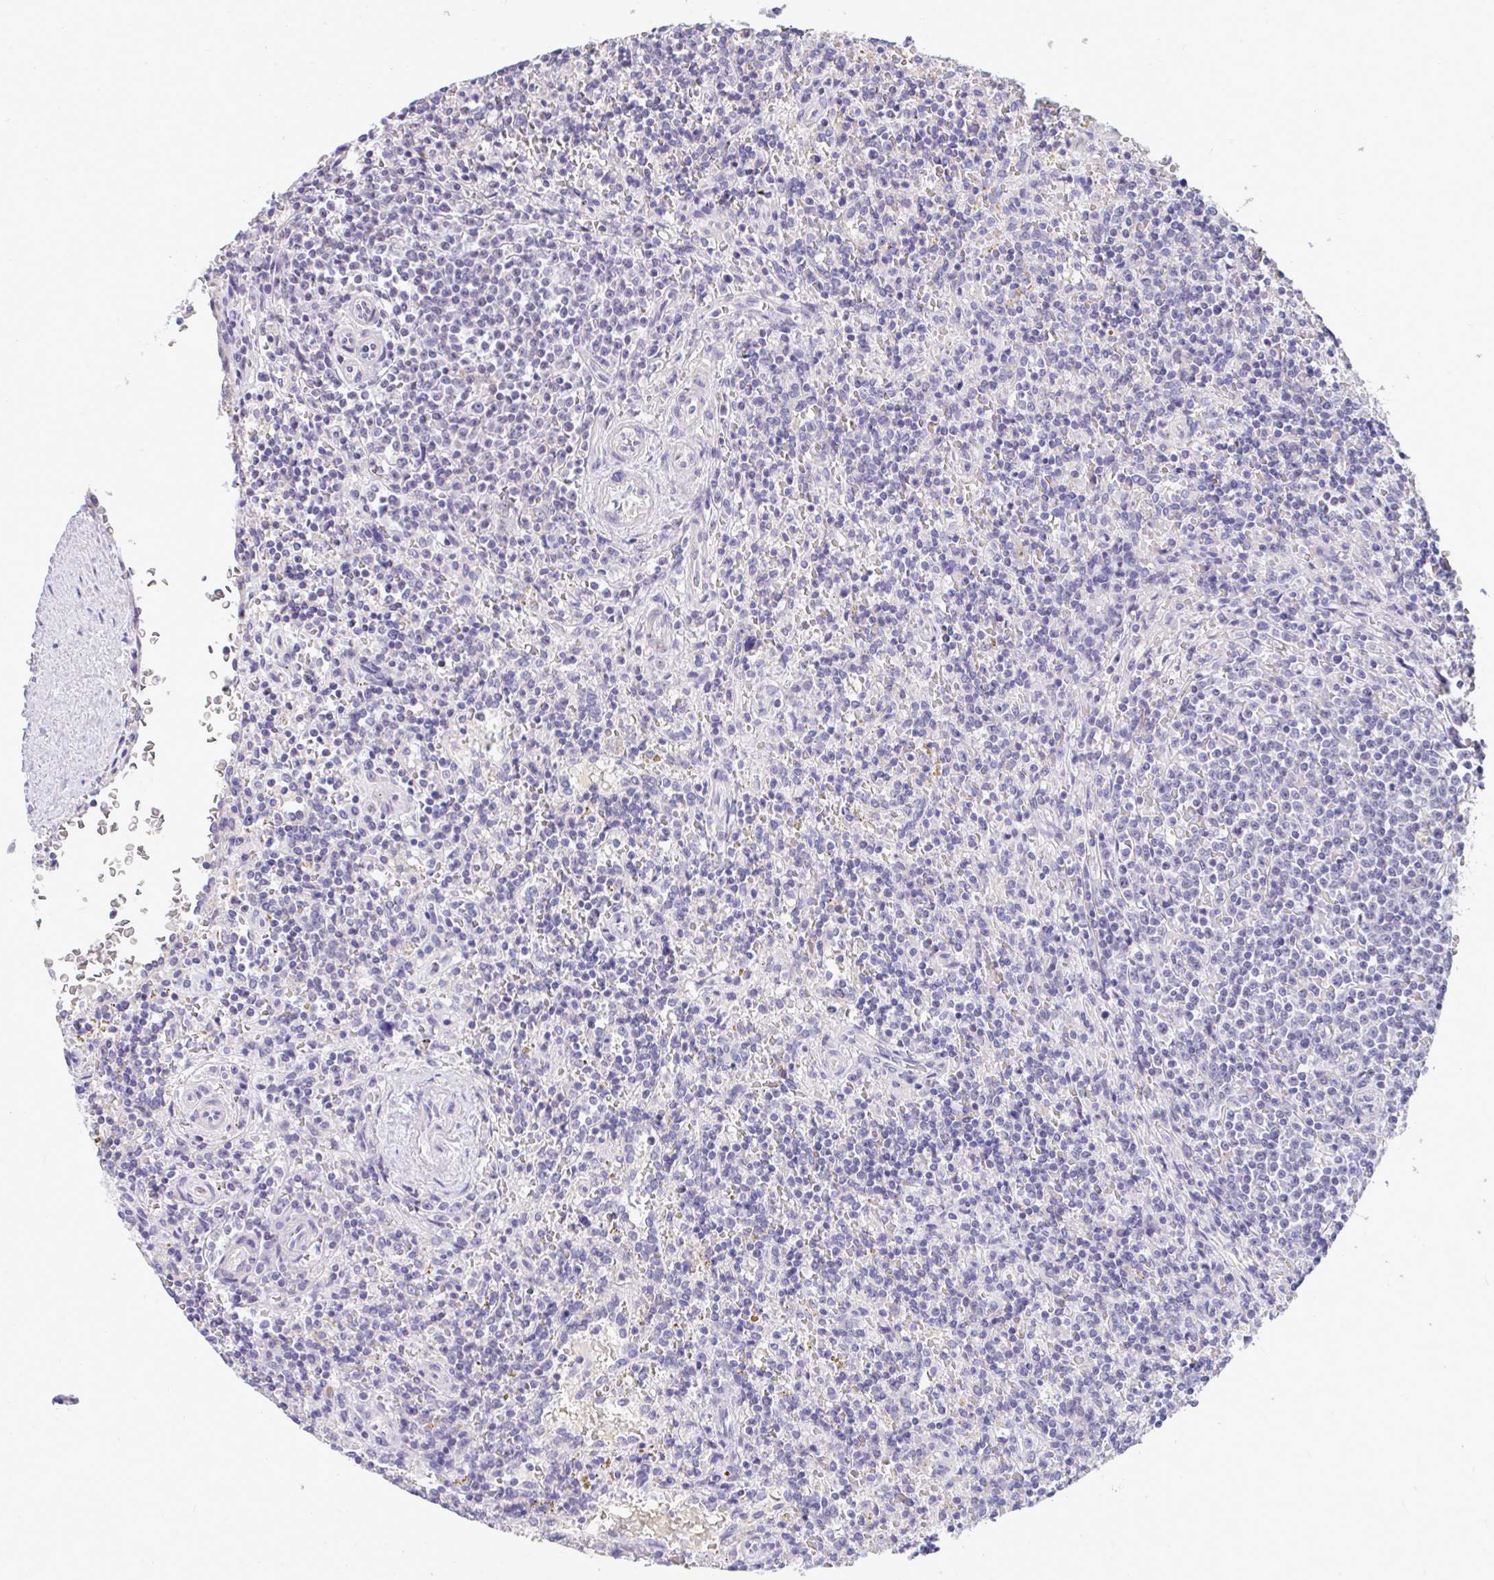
{"staining": {"intensity": "negative", "quantity": "none", "location": "none"}, "tissue": "lymphoma", "cell_type": "Tumor cells", "image_type": "cancer", "snomed": [{"axis": "morphology", "description": "Malignant lymphoma, non-Hodgkin's type, Low grade"}, {"axis": "topography", "description": "Spleen"}], "caption": "Malignant lymphoma, non-Hodgkin's type (low-grade) was stained to show a protein in brown. There is no significant positivity in tumor cells.", "gene": "PIGK", "patient": {"sex": "male", "age": 67}}